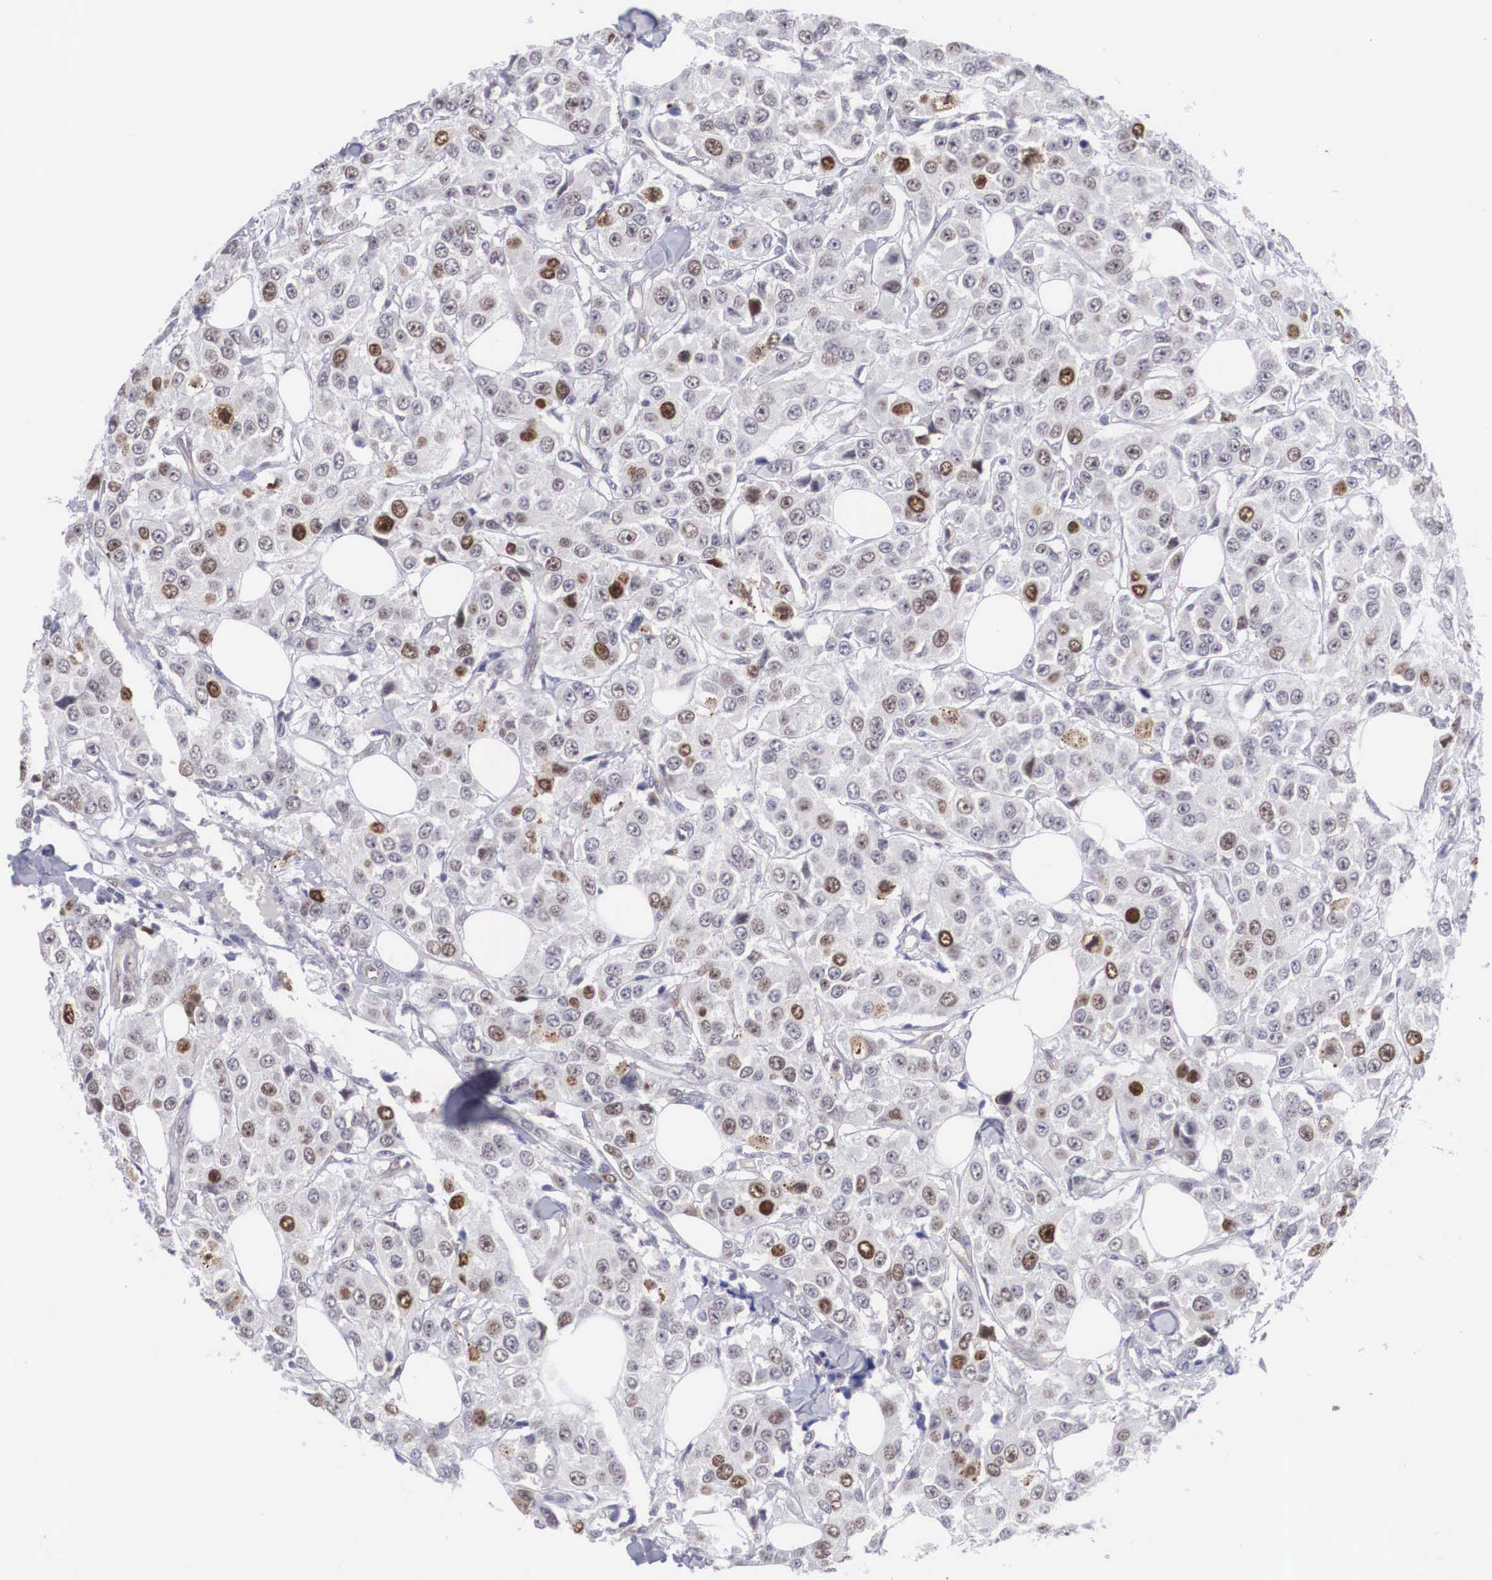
{"staining": {"intensity": "moderate", "quantity": "25%-75%", "location": "nuclear"}, "tissue": "breast cancer", "cell_type": "Tumor cells", "image_type": "cancer", "snomed": [{"axis": "morphology", "description": "Duct carcinoma"}, {"axis": "topography", "description": "Breast"}], "caption": "Human intraductal carcinoma (breast) stained with a brown dye shows moderate nuclear positive staining in approximately 25%-75% of tumor cells.", "gene": "MAST4", "patient": {"sex": "female", "age": 58}}